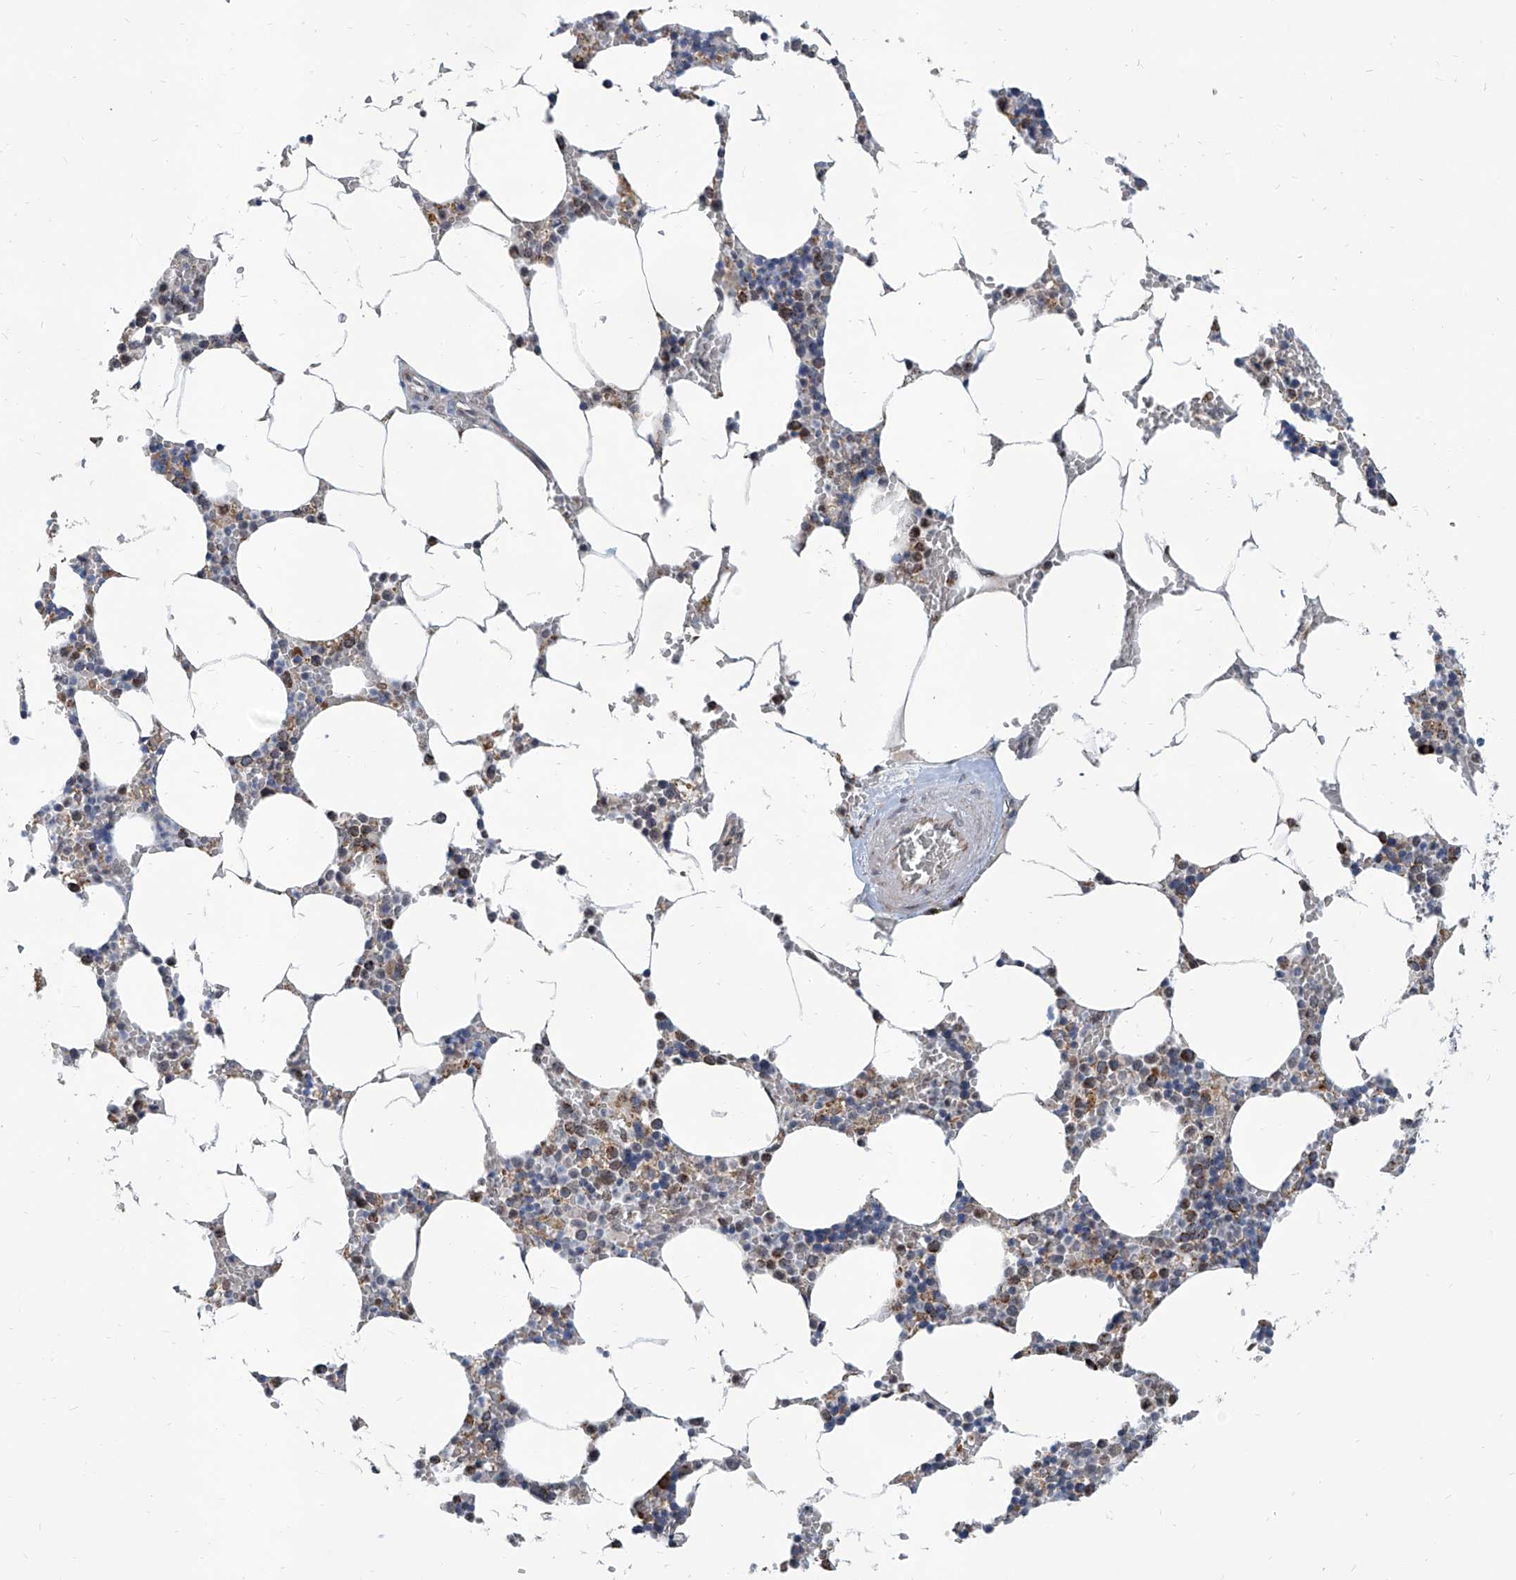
{"staining": {"intensity": "moderate", "quantity": "<25%", "location": "cytoplasmic/membranous"}, "tissue": "bone marrow", "cell_type": "Hematopoietic cells", "image_type": "normal", "snomed": [{"axis": "morphology", "description": "Normal tissue, NOS"}, {"axis": "topography", "description": "Bone marrow"}], "caption": "High-power microscopy captured an IHC histopathology image of normal bone marrow, revealing moderate cytoplasmic/membranous positivity in approximately <25% of hematopoietic cells. (DAB (3,3'-diaminobenzidine) = brown stain, brightfield microscopy at high magnification).", "gene": "USP48", "patient": {"sex": "male", "age": 70}}